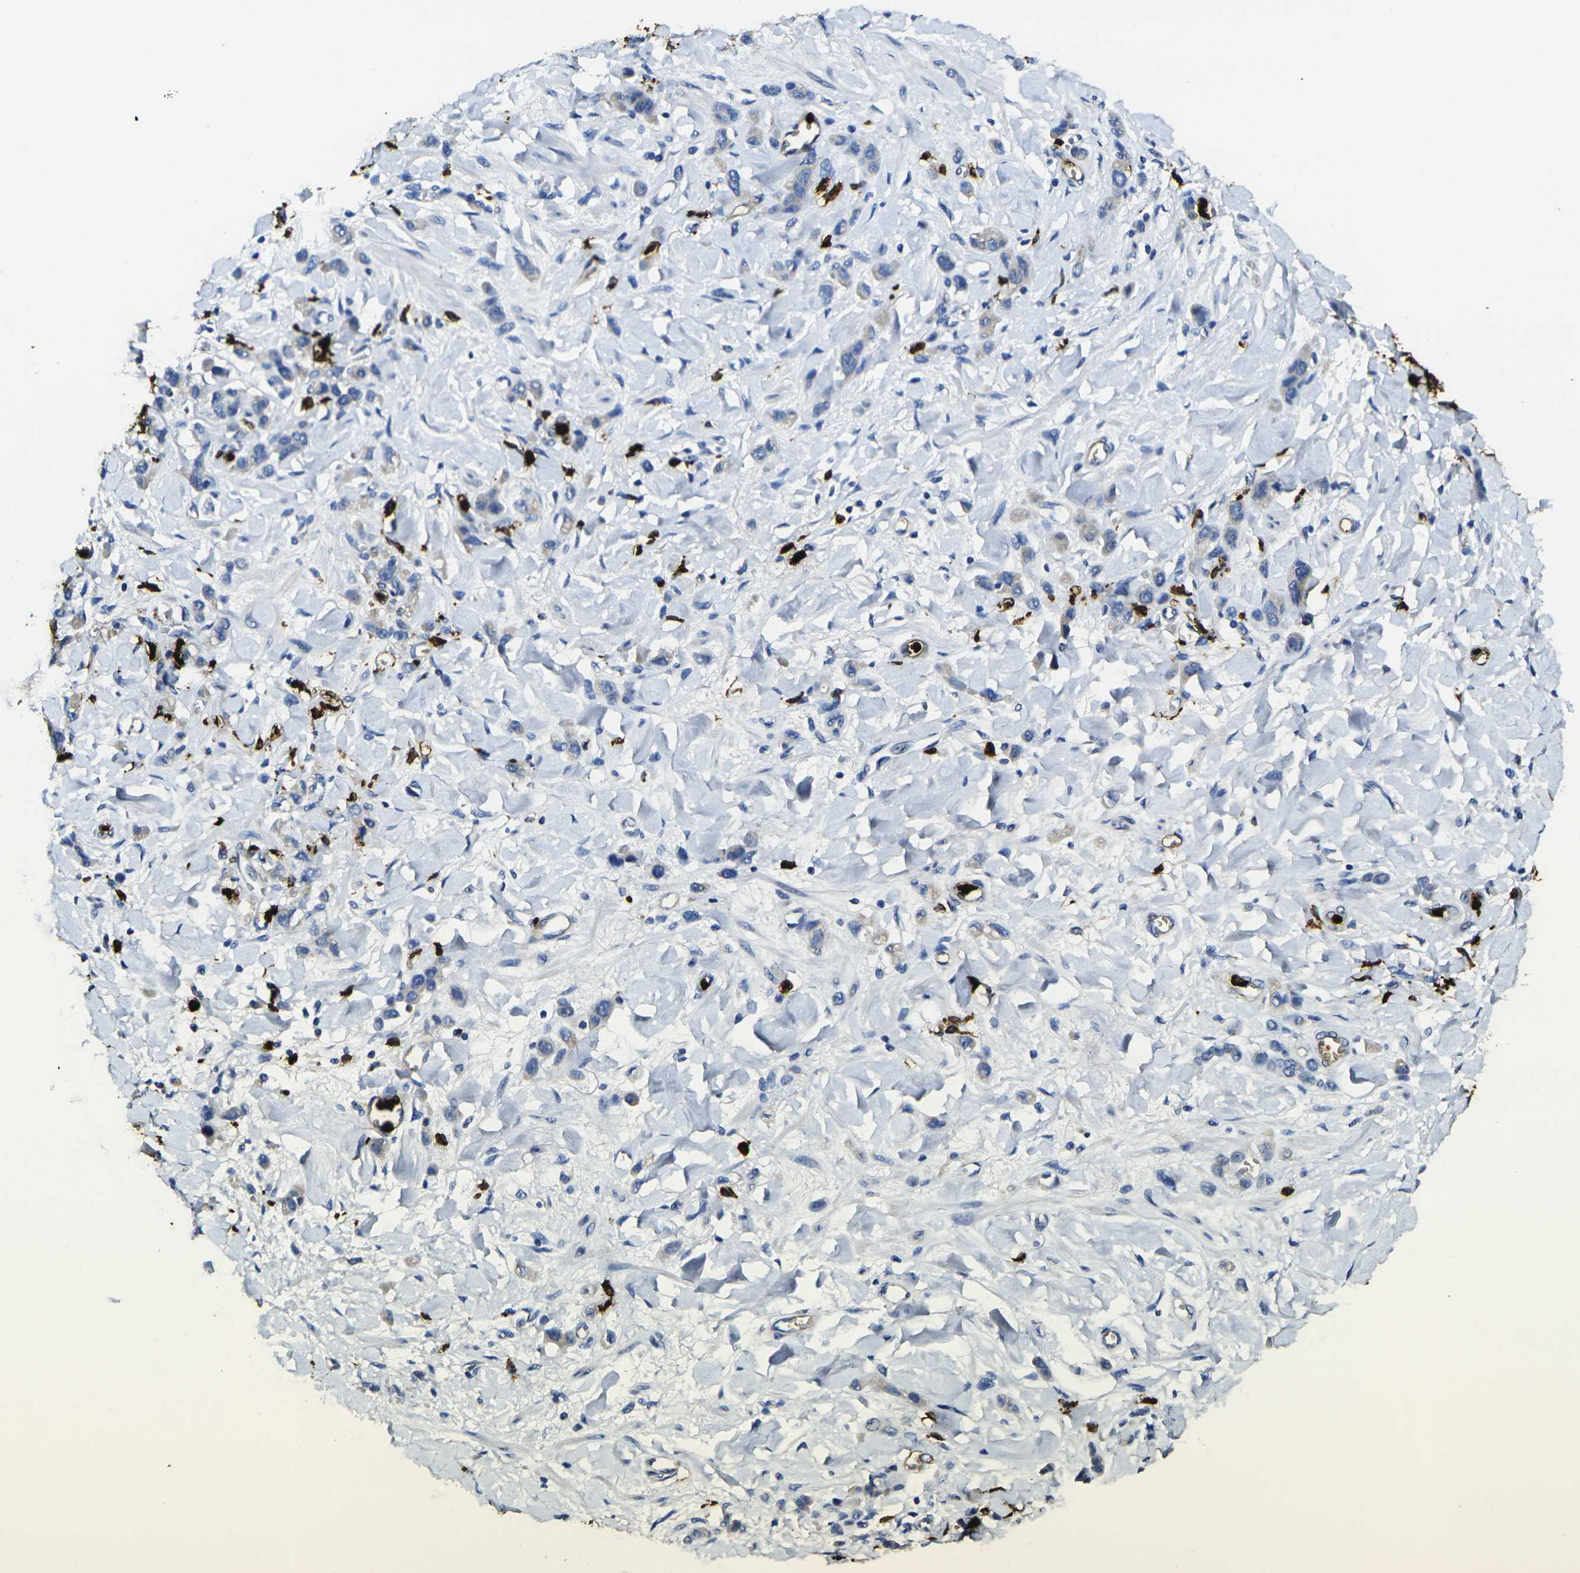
{"staining": {"intensity": "negative", "quantity": "none", "location": "none"}, "tissue": "stomach cancer", "cell_type": "Tumor cells", "image_type": "cancer", "snomed": [{"axis": "morphology", "description": "Normal tissue, NOS"}, {"axis": "morphology", "description": "Adenocarcinoma, NOS"}, {"axis": "topography", "description": "Stomach"}], "caption": "The micrograph displays no significant positivity in tumor cells of stomach cancer (adenocarcinoma). Nuclei are stained in blue.", "gene": "S100A9", "patient": {"sex": "male", "age": 82}}